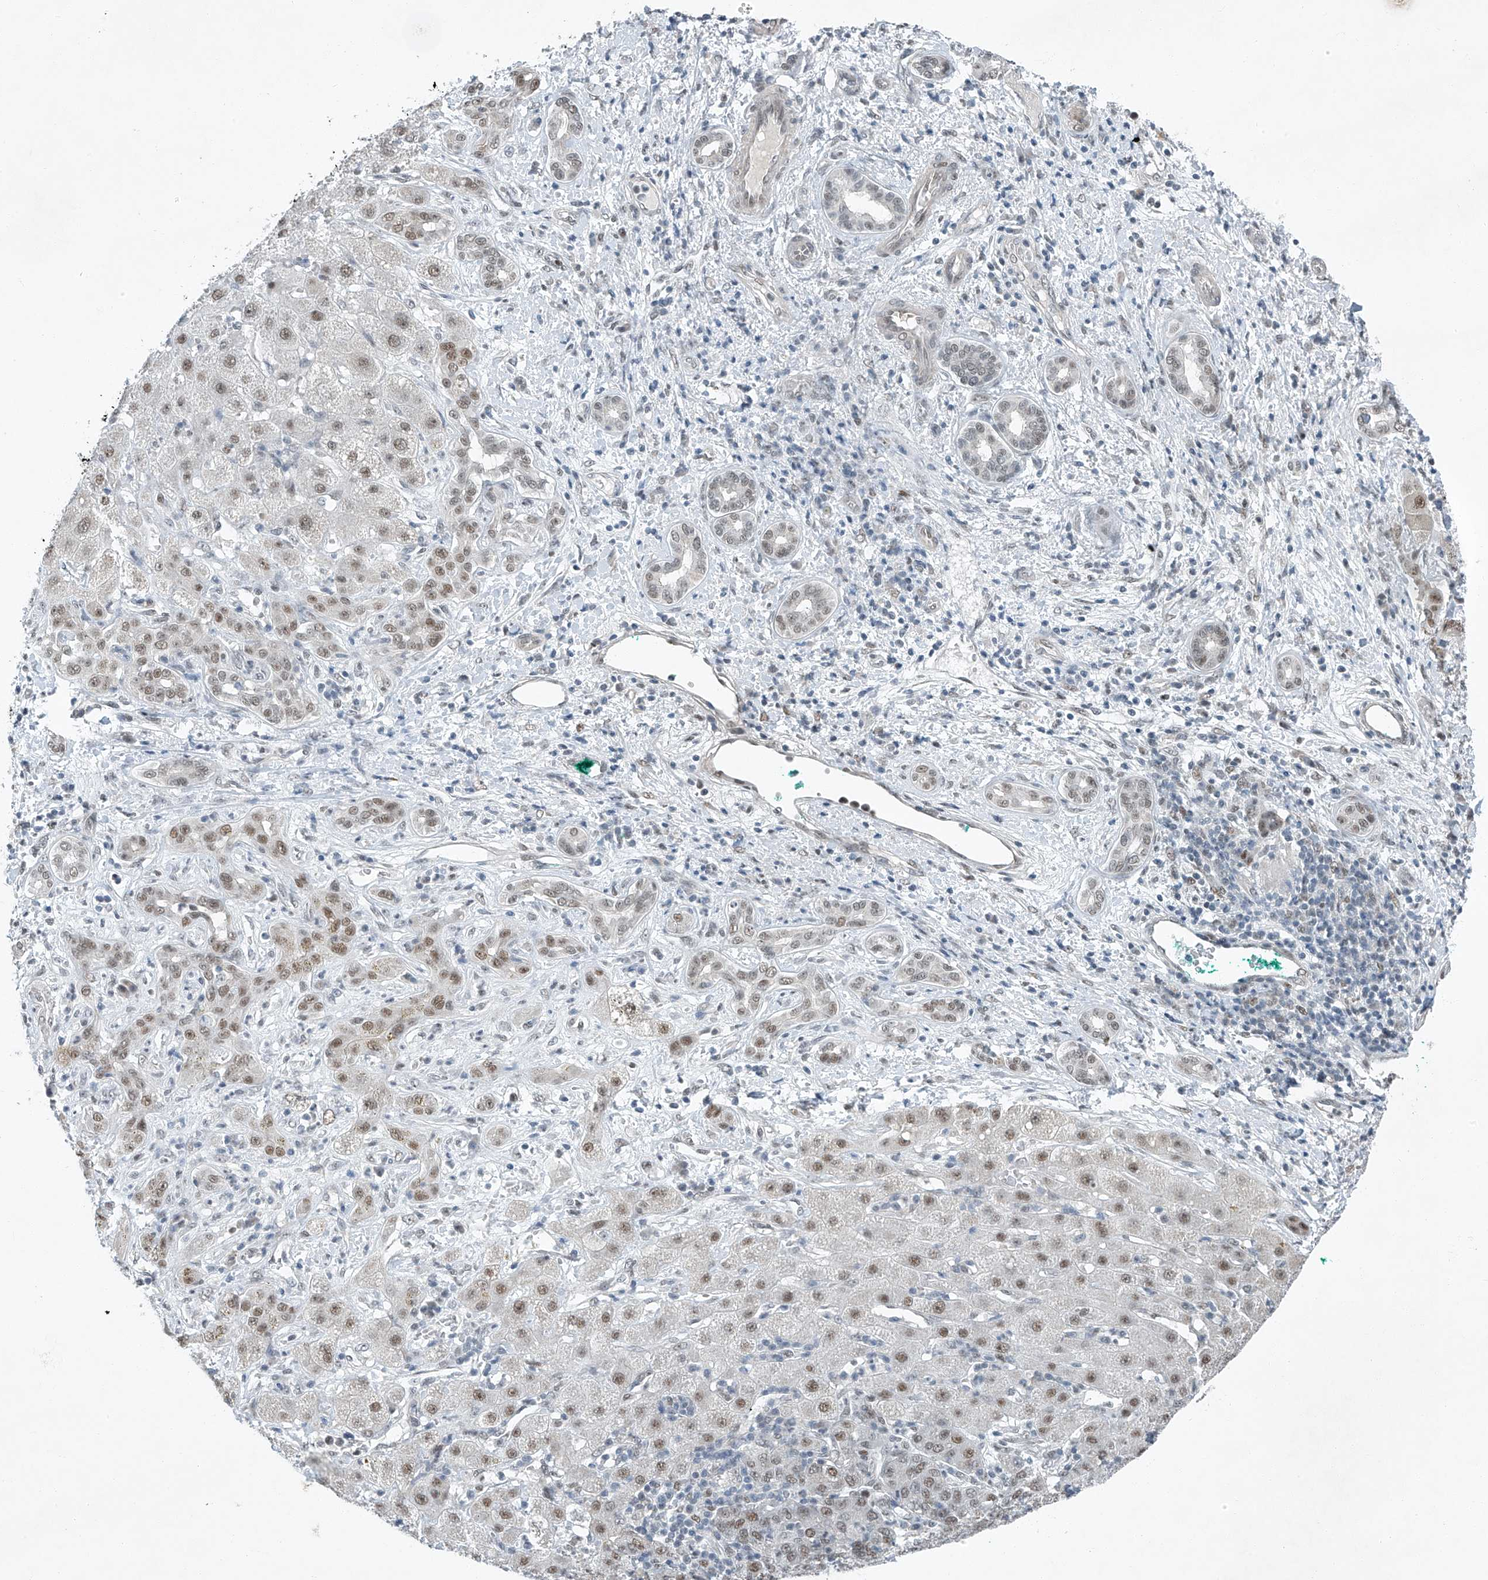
{"staining": {"intensity": "moderate", "quantity": ">75%", "location": "nuclear"}, "tissue": "liver cancer", "cell_type": "Tumor cells", "image_type": "cancer", "snomed": [{"axis": "morphology", "description": "Carcinoma, Hepatocellular, NOS"}, {"axis": "topography", "description": "Liver"}], "caption": "Immunohistochemistry photomicrograph of neoplastic tissue: human hepatocellular carcinoma (liver) stained using IHC reveals medium levels of moderate protein expression localized specifically in the nuclear of tumor cells, appearing as a nuclear brown color.", "gene": "TAF8", "patient": {"sex": "male", "age": 65}}